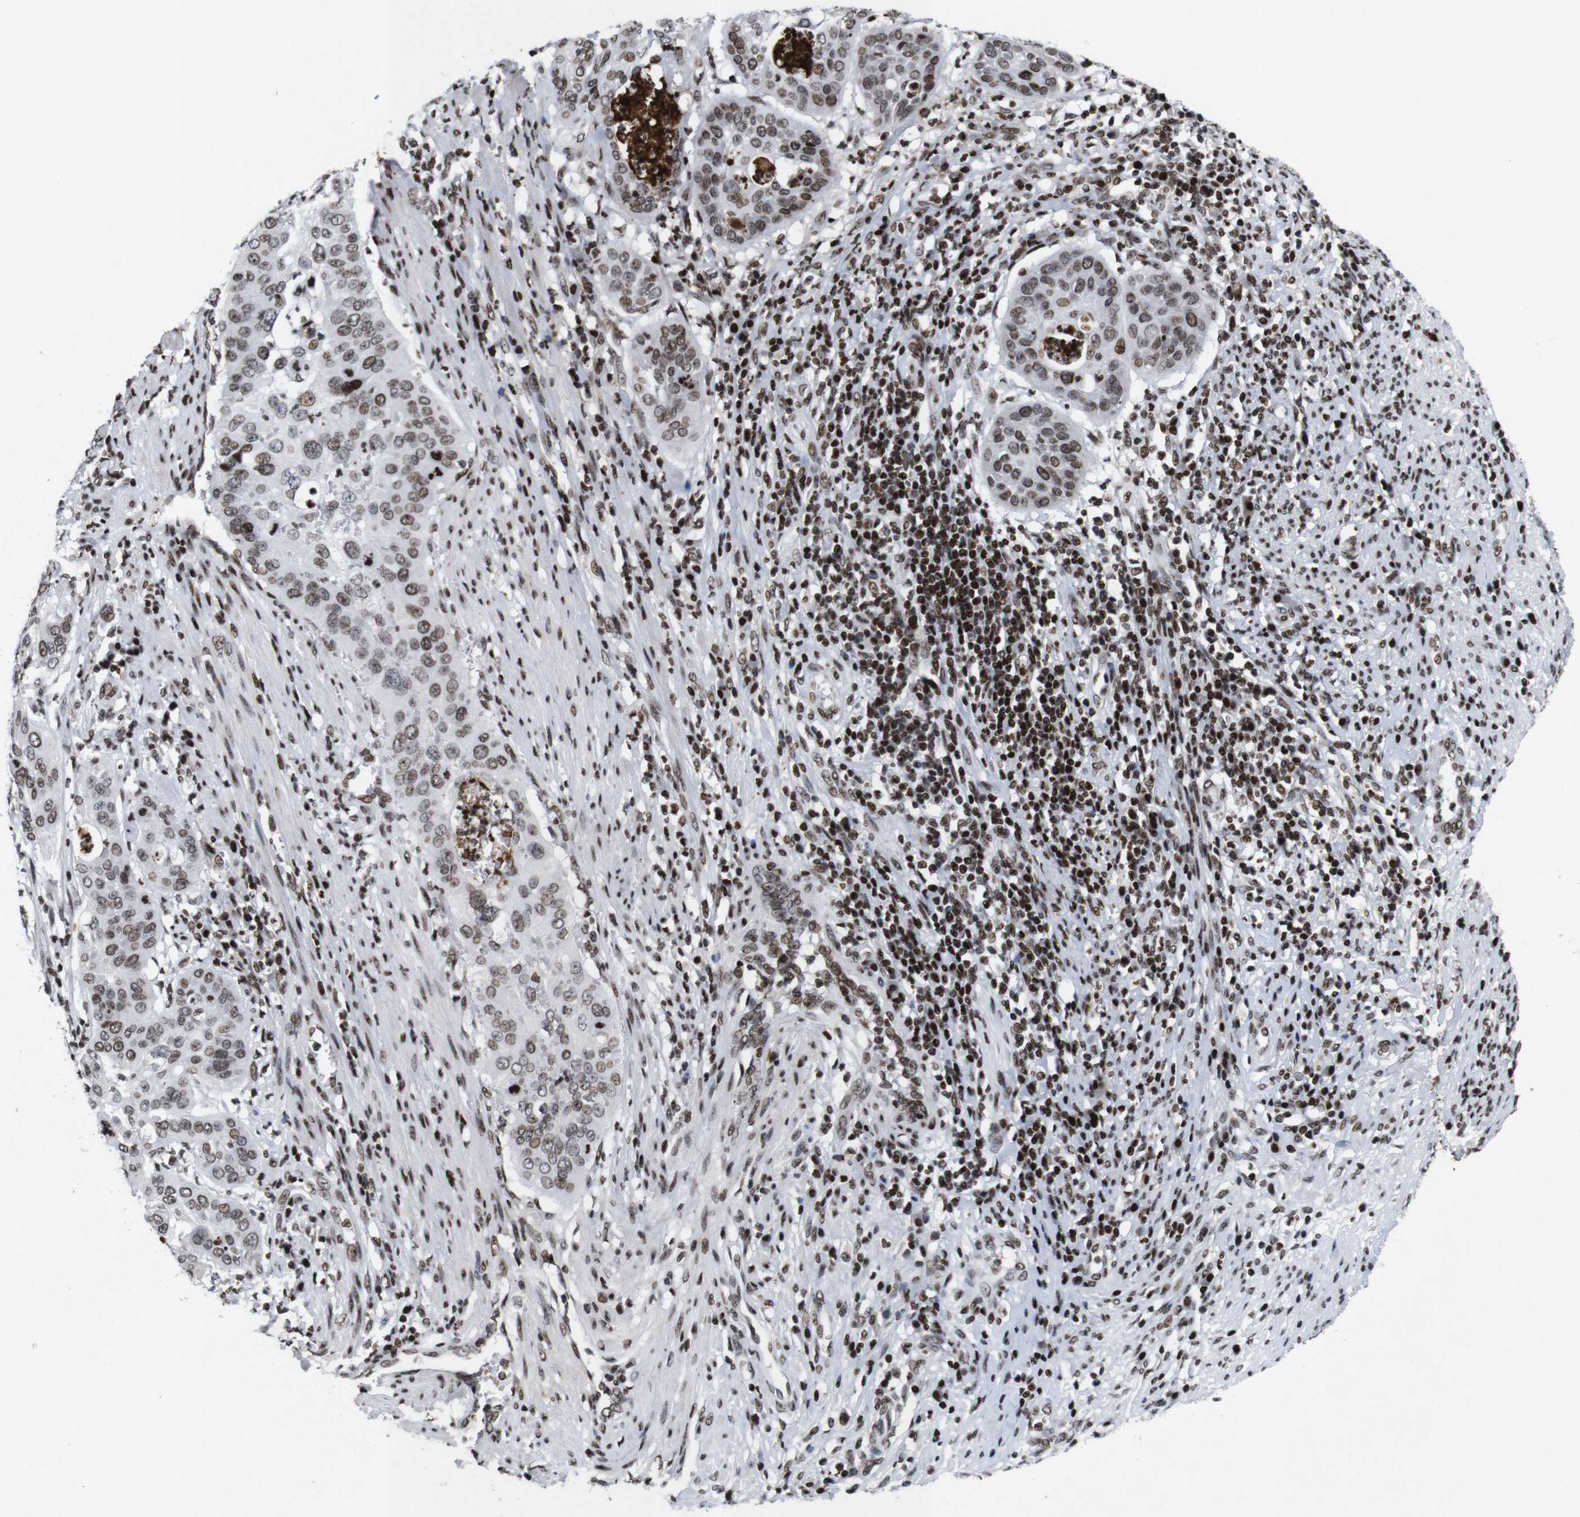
{"staining": {"intensity": "moderate", "quantity": ">75%", "location": "nuclear"}, "tissue": "cervical cancer", "cell_type": "Tumor cells", "image_type": "cancer", "snomed": [{"axis": "morphology", "description": "Normal tissue, NOS"}, {"axis": "morphology", "description": "Squamous cell carcinoma, NOS"}, {"axis": "topography", "description": "Cervix"}], "caption": "A high-resolution histopathology image shows immunohistochemistry (IHC) staining of cervical squamous cell carcinoma, which demonstrates moderate nuclear expression in approximately >75% of tumor cells. (Stains: DAB in brown, nuclei in blue, Microscopy: brightfield microscopy at high magnification).", "gene": "MAGEH1", "patient": {"sex": "female", "age": 39}}